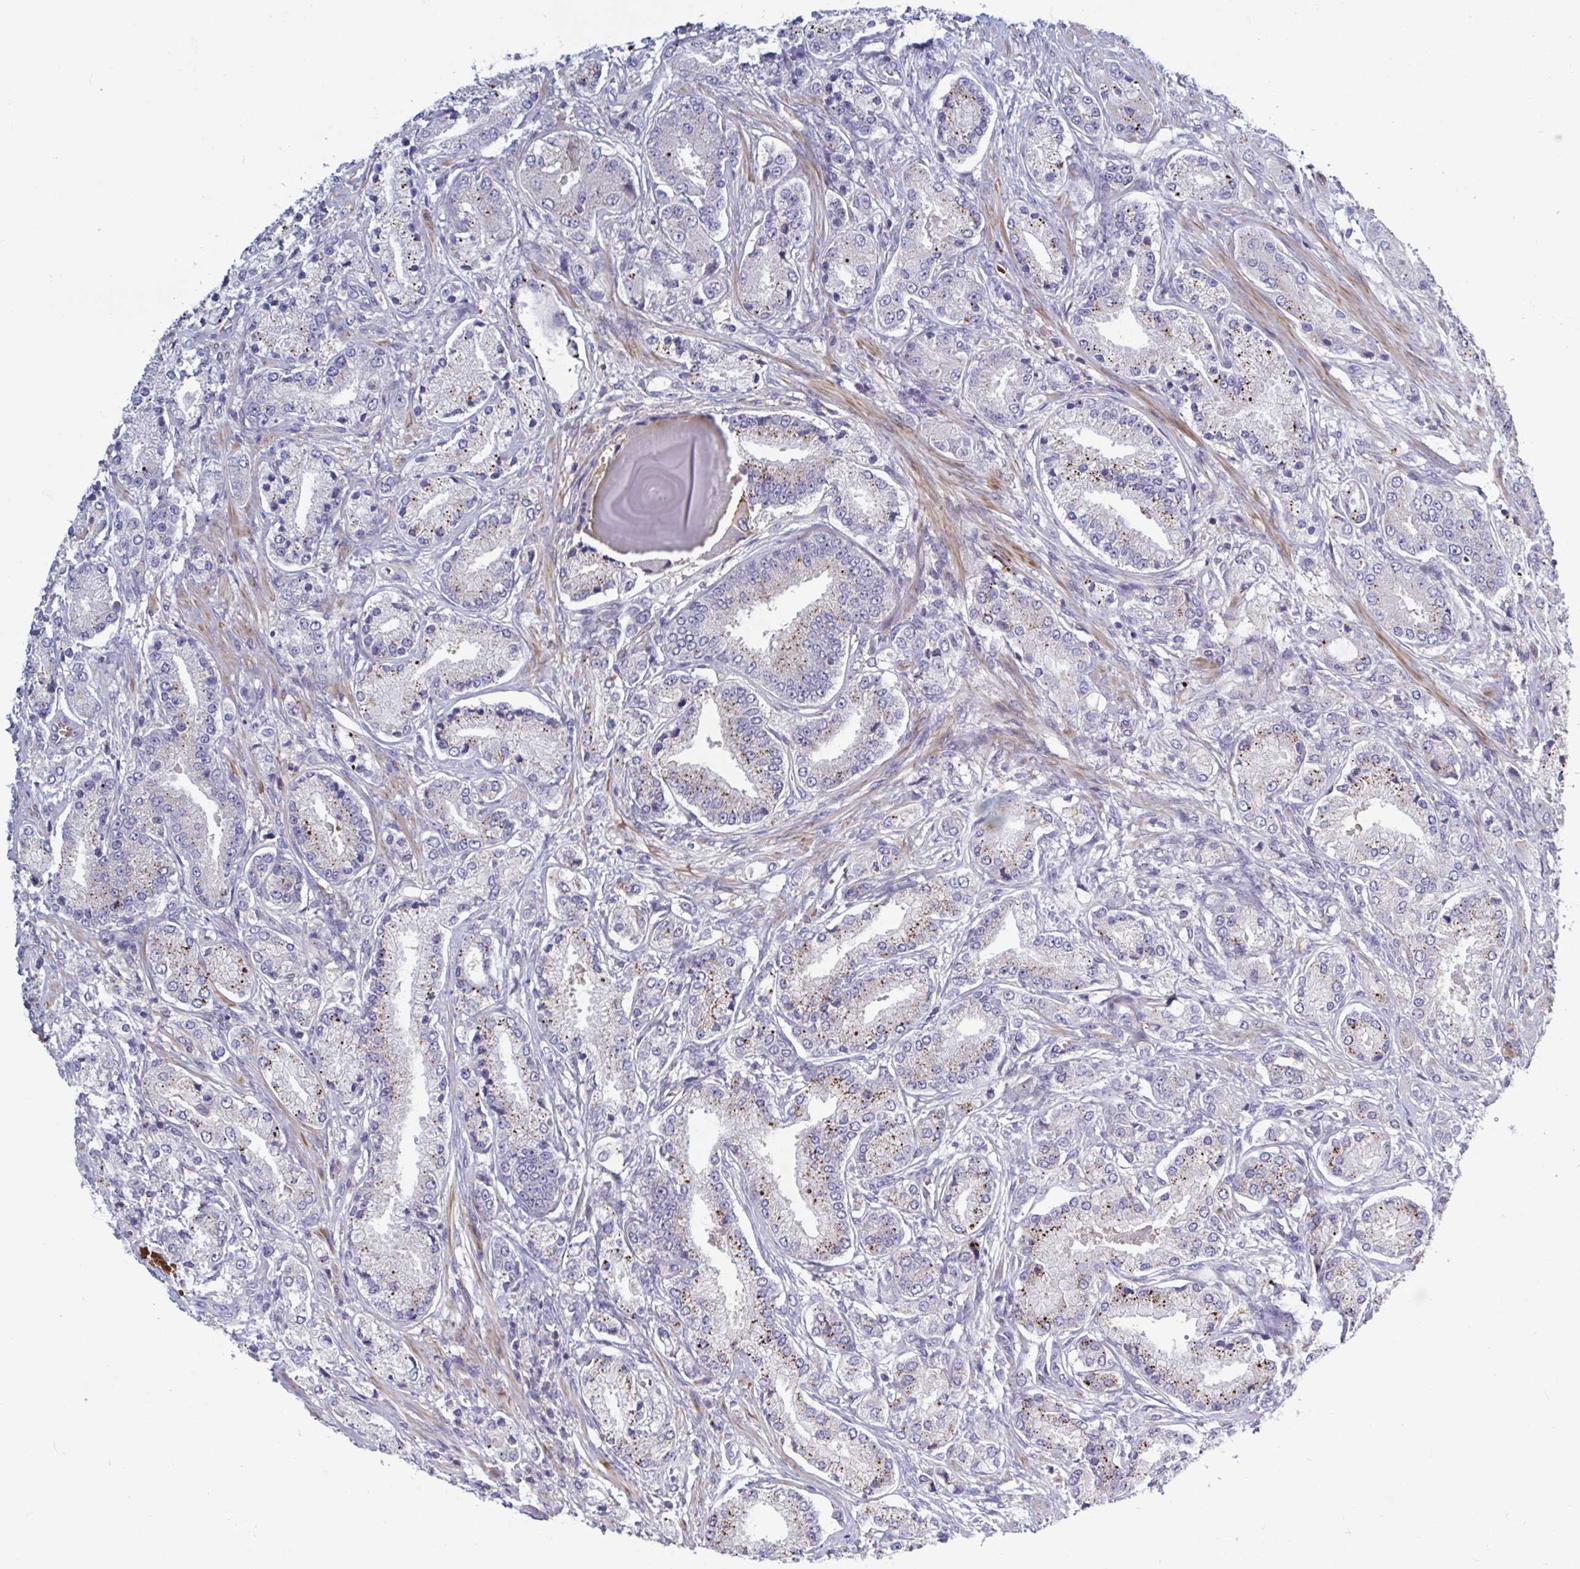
{"staining": {"intensity": "moderate", "quantity": "25%-75%", "location": "cytoplasmic/membranous"}, "tissue": "prostate cancer", "cell_type": "Tumor cells", "image_type": "cancer", "snomed": [{"axis": "morphology", "description": "Adenocarcinoma, High grade"}, {"axis": "topography", "description": "Prostate and seminal vesicle, NOS"}], "caption": "DAB immunohistochemical staining of prostate adenocarcinoma (high-grade) reveals moderate cytoplasmic/membranous protein expression in approximately 25%-75% of tumor cells.", "gene": "LRRC38", "patient": {"sex": "male", "age": 61}}